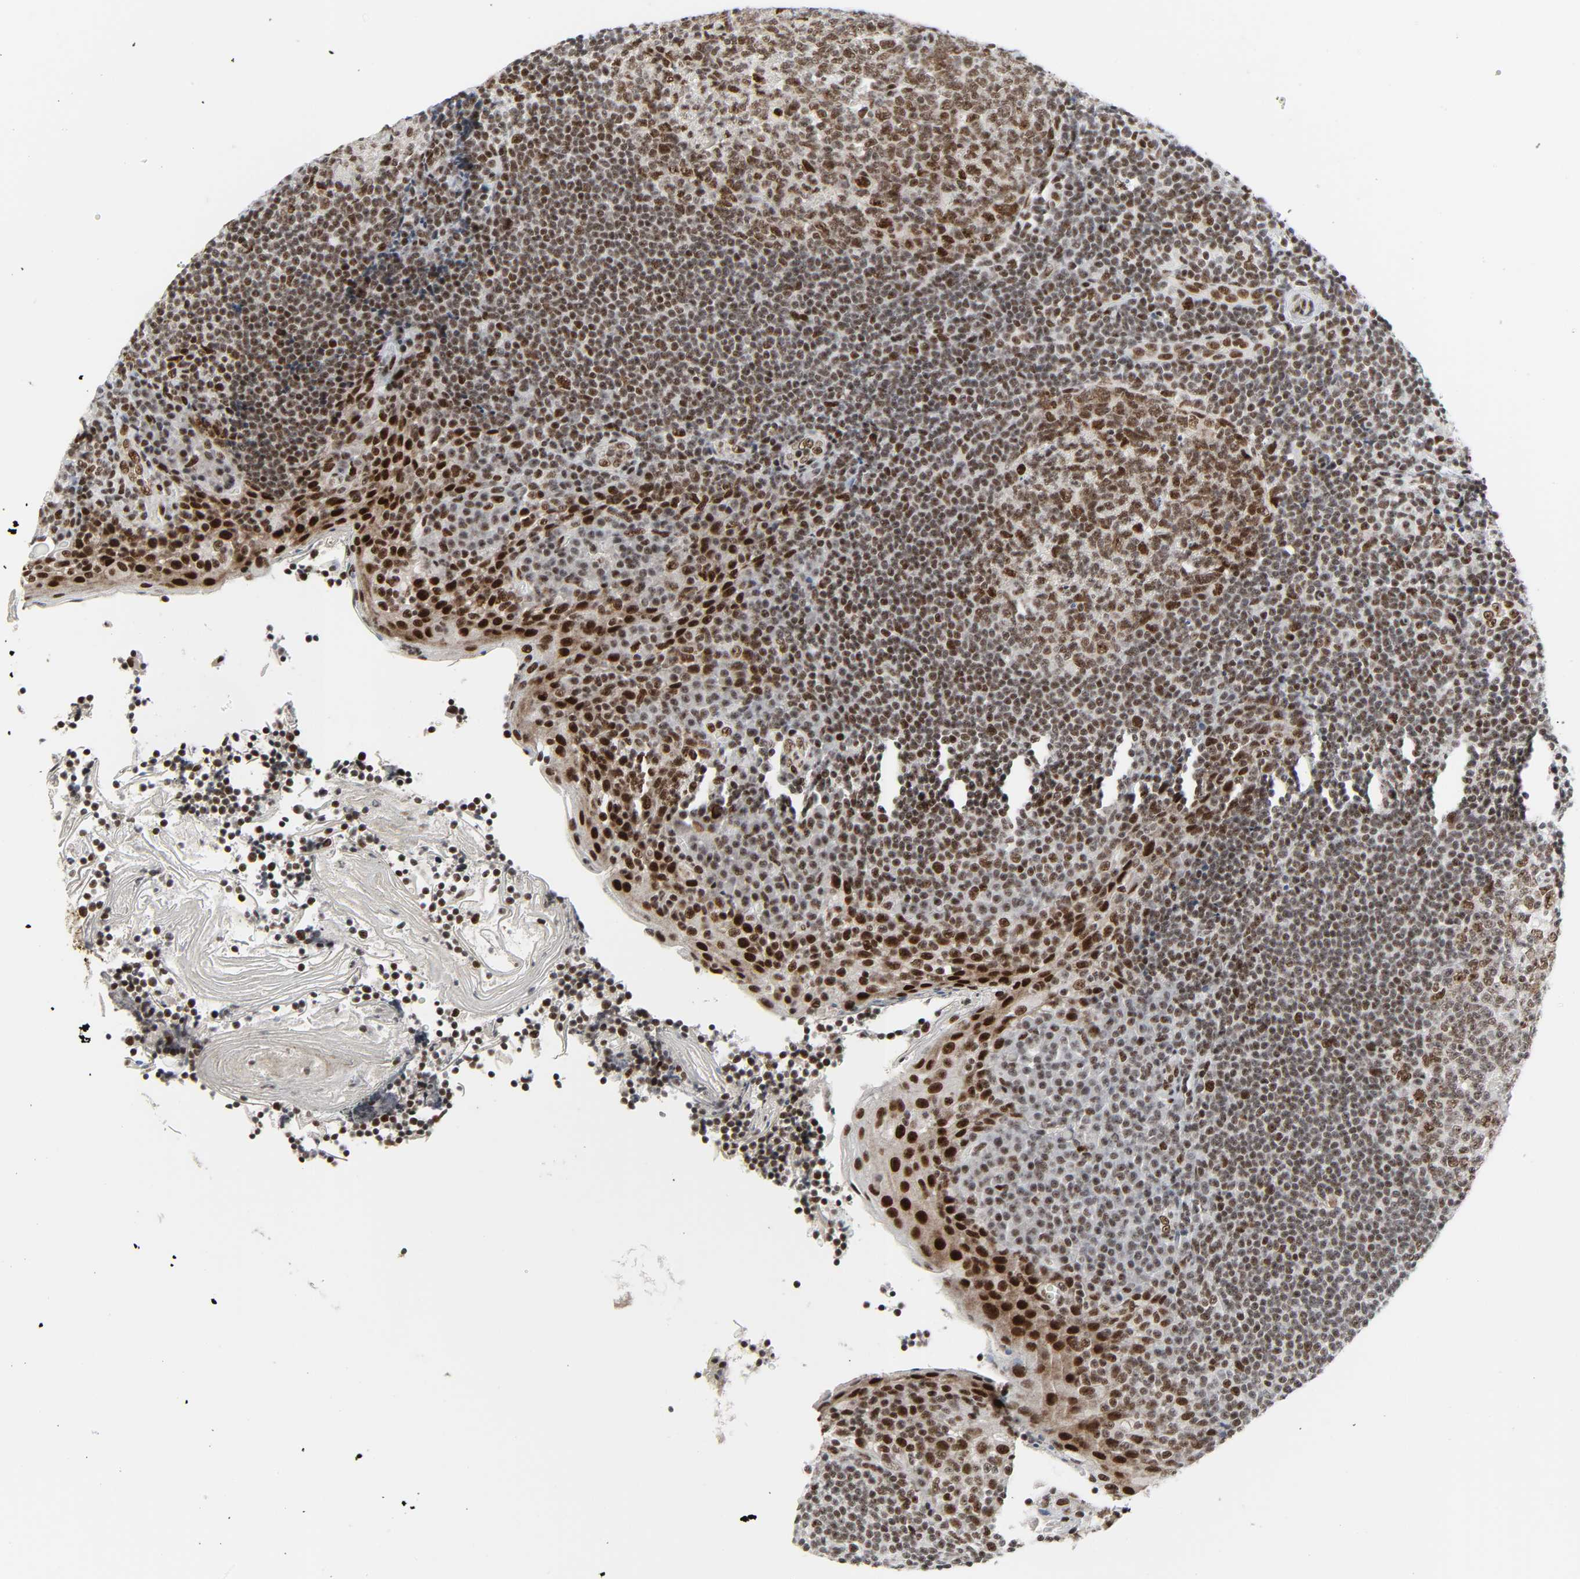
{"staining": {"intensity": "moderate", "quantity": ">75%", "location": "nuclear"}, "tissue": "tonsil", "cell_type": "Germinal center cells", "image_type": "normal", "snomed": [{"axis": "morphology", "description": "Normal tissue, NOS"}, {"axis": "topography", "description": "Tonsil"}], "caption": "The histopathology image demonstrates a brown stain indicating the presence of a protein in the nuclear of germinal center cells in tonsil. (Stains: DAB in brown, nuclei in blue, Microscopy: brightfield microscopy at high magnification).", "gene": "CDK7", "patient": {"sex": "male", "age": 31}}